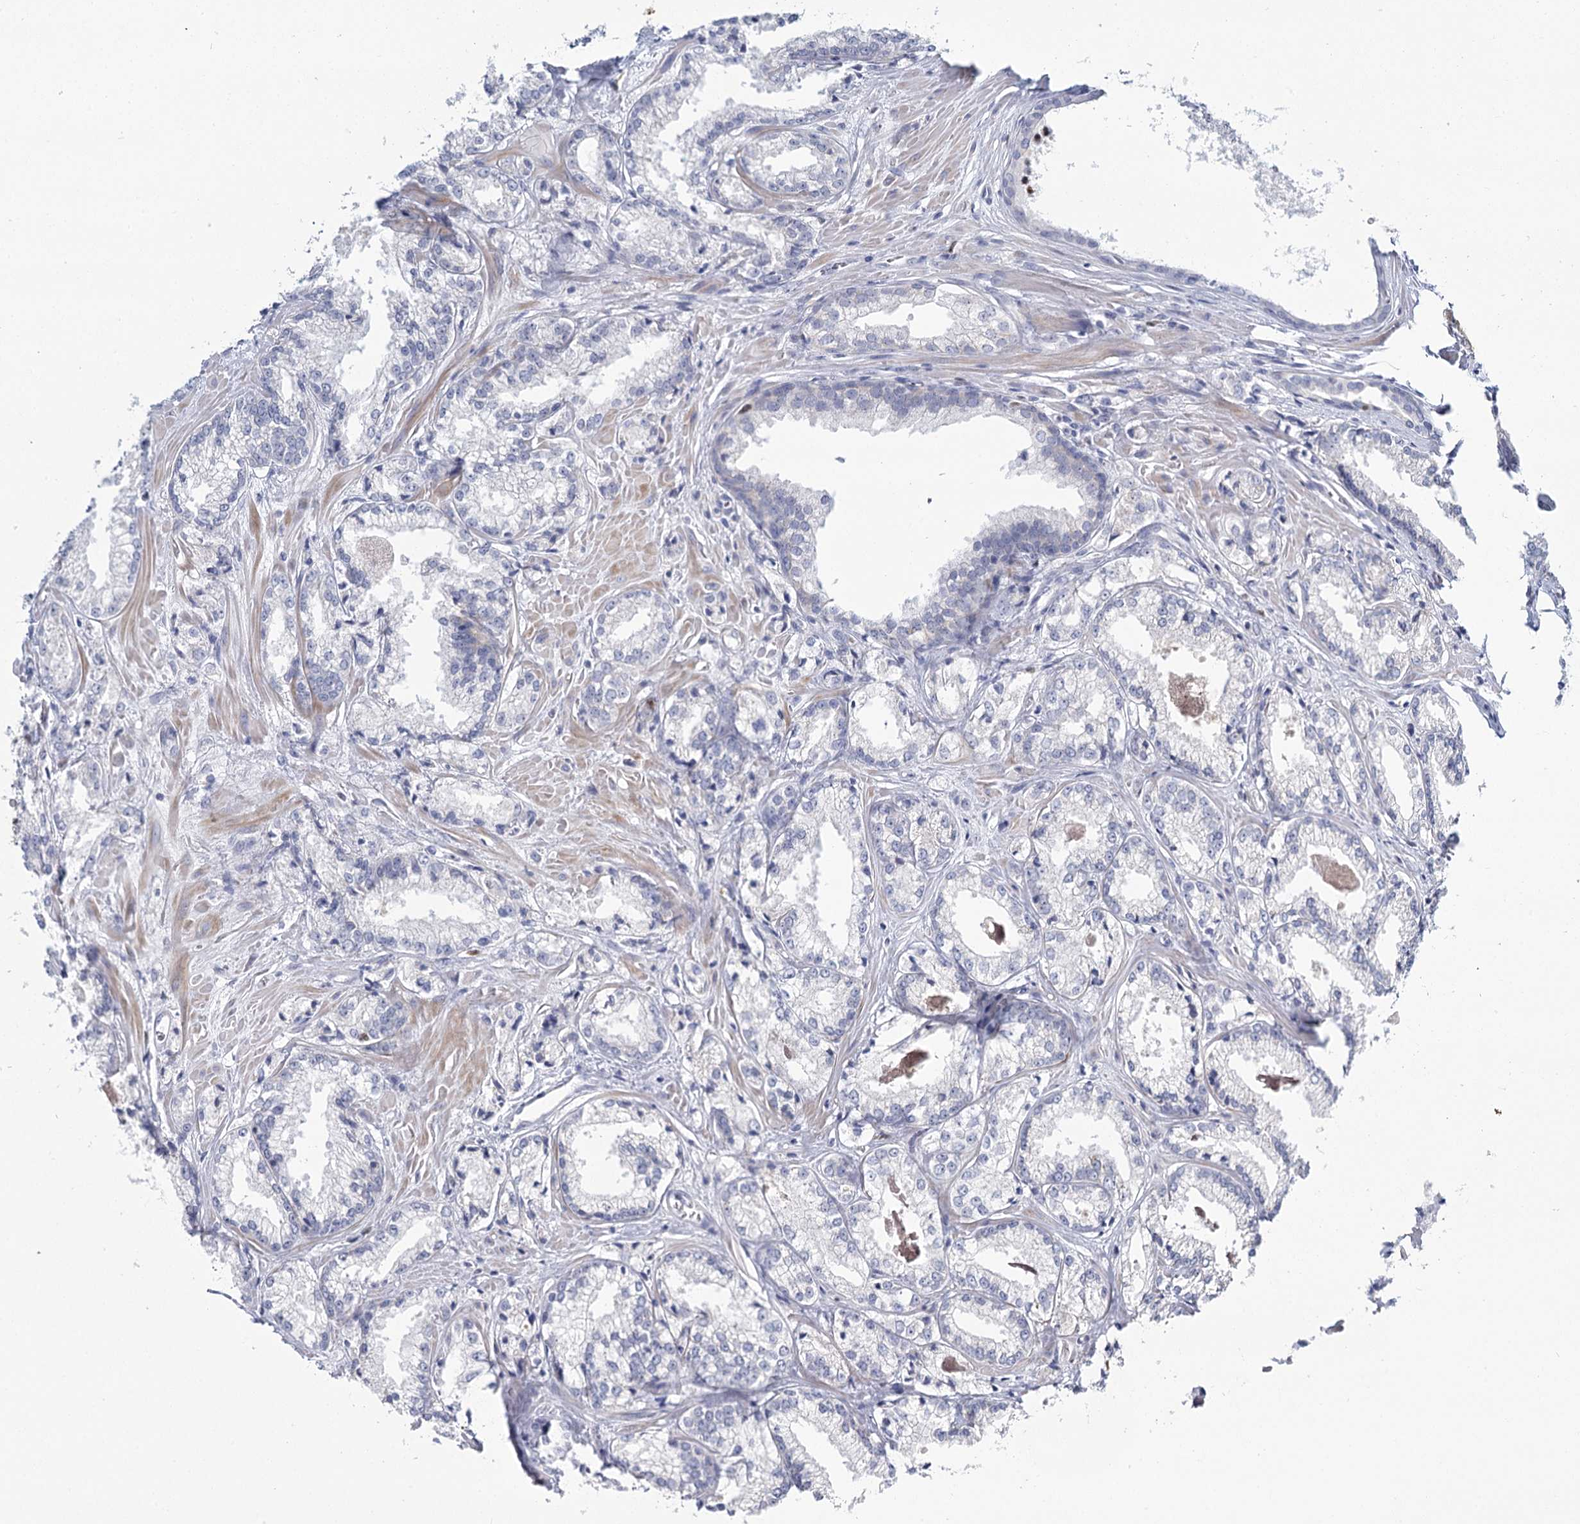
{"staining": {"intensity": "negative", "quantity": "none", "location": "none"}, "tissue": "prostate cancer", "cell_type": "Tumor cells", "image_type": "cancer", "snomed": [{"axis": "morphology", "description": "Adenocarcinoma, Low grade"}, {"axis": "topography", "description": "Prostate"}], "caption": "Image shows no significant protein positivity in tumor cells of prostate low-grade adenocarcinoma.", "gene": "IGSF3", "patient": {"sex": "male", "age": 47}}